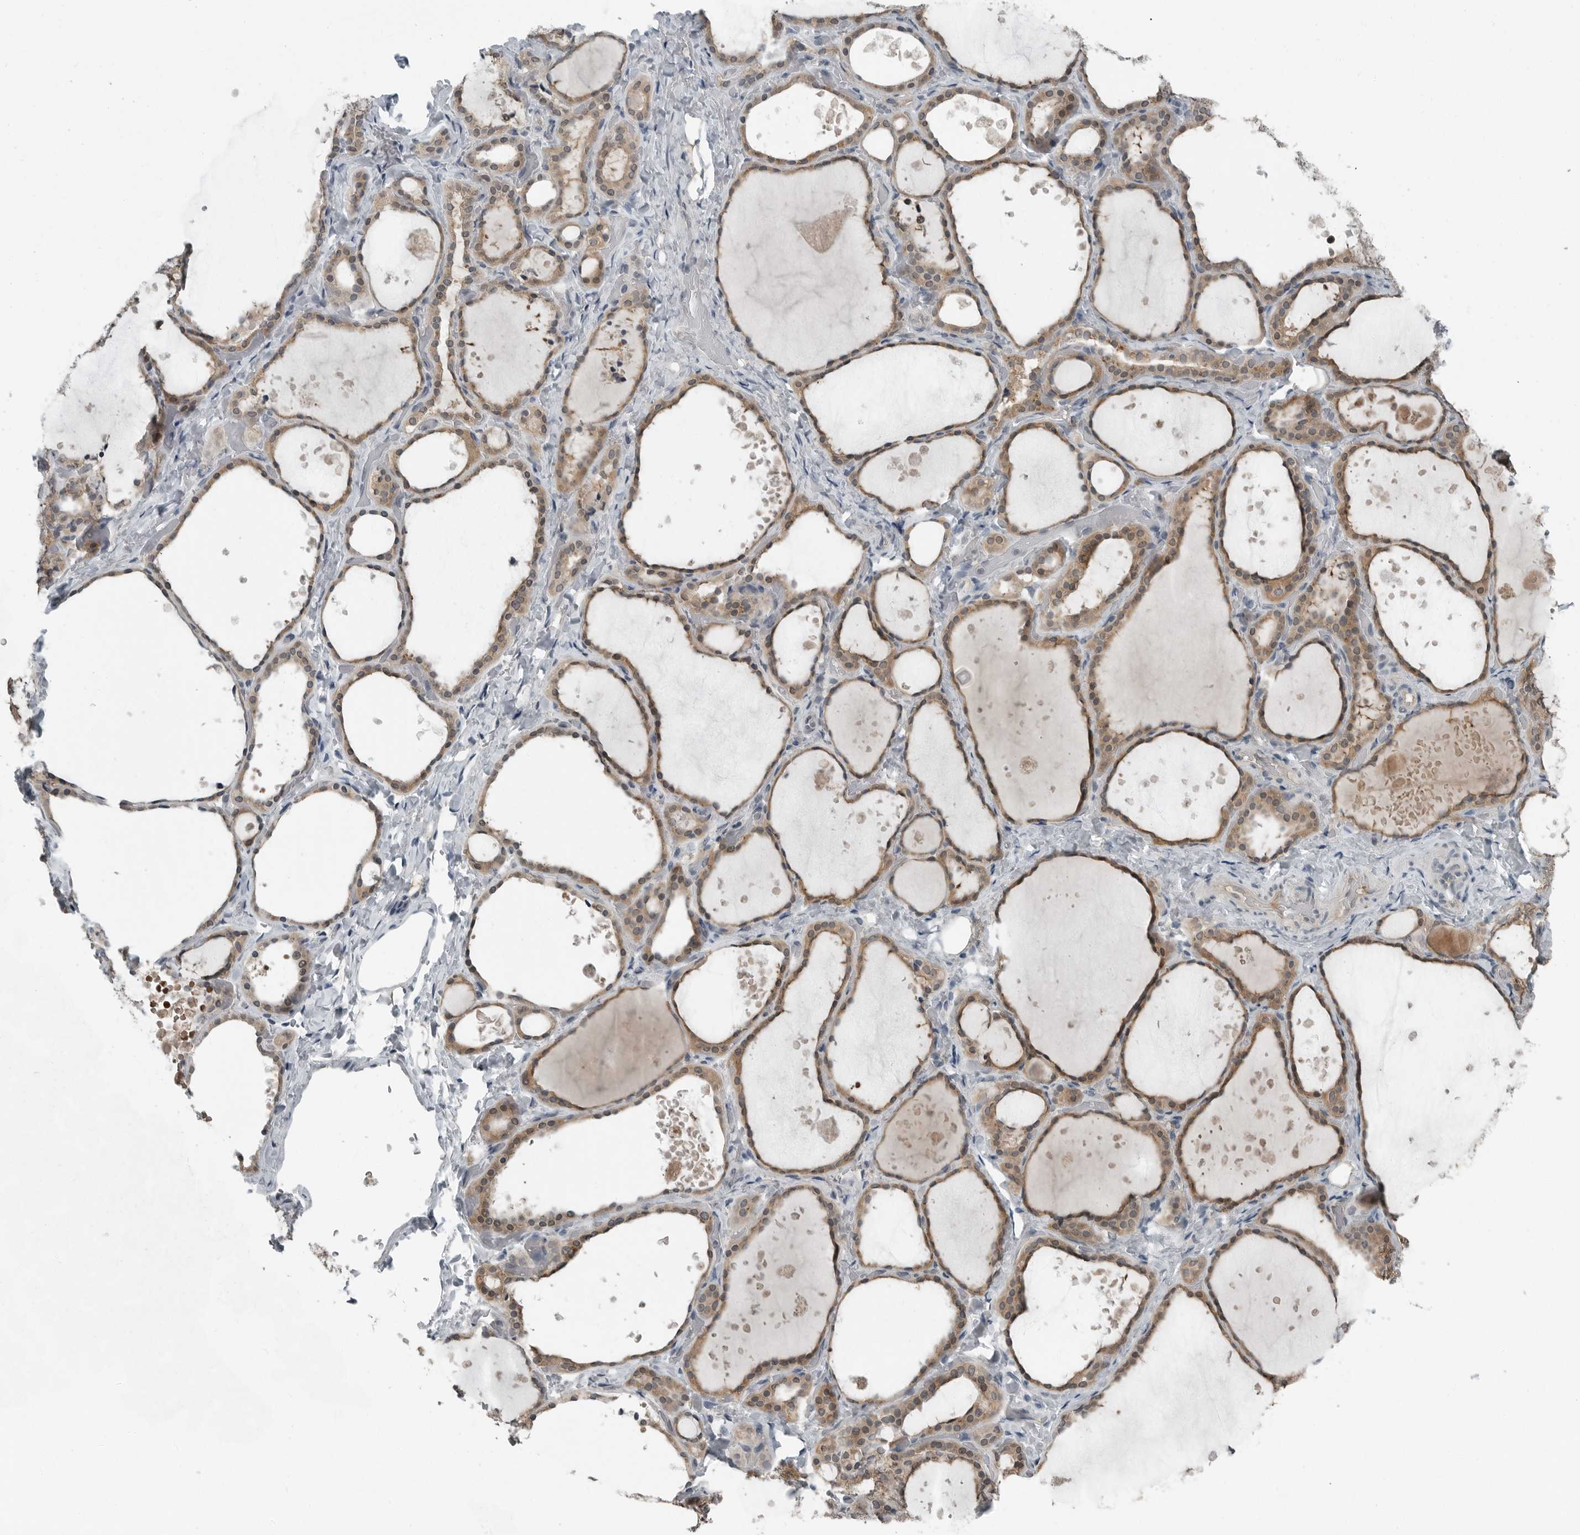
{"staining": {"intensity": "moderate", "quantity": ">75%", "location": "cytoplasmic/membranous,nuclear"}, "tissue": "thyroid gland", "cell_type": "Glandular cells", "image_type": "normal", "snomed": [{"axis": "morphology", "description": "Normal tissue, NOS"}, {"axis": "topography", "description": "Thyroid gland"}], "caption": "Moderate cytoplasmic/membranous,nuclear protein expression is identified in about >75% of glandular cells in thyroid gland. (brown staining indicates protein expression, while blue staining denotes nuclei).", "gene": "ENSG00000286112", "patient": {"sex": "female", "age": 44}}